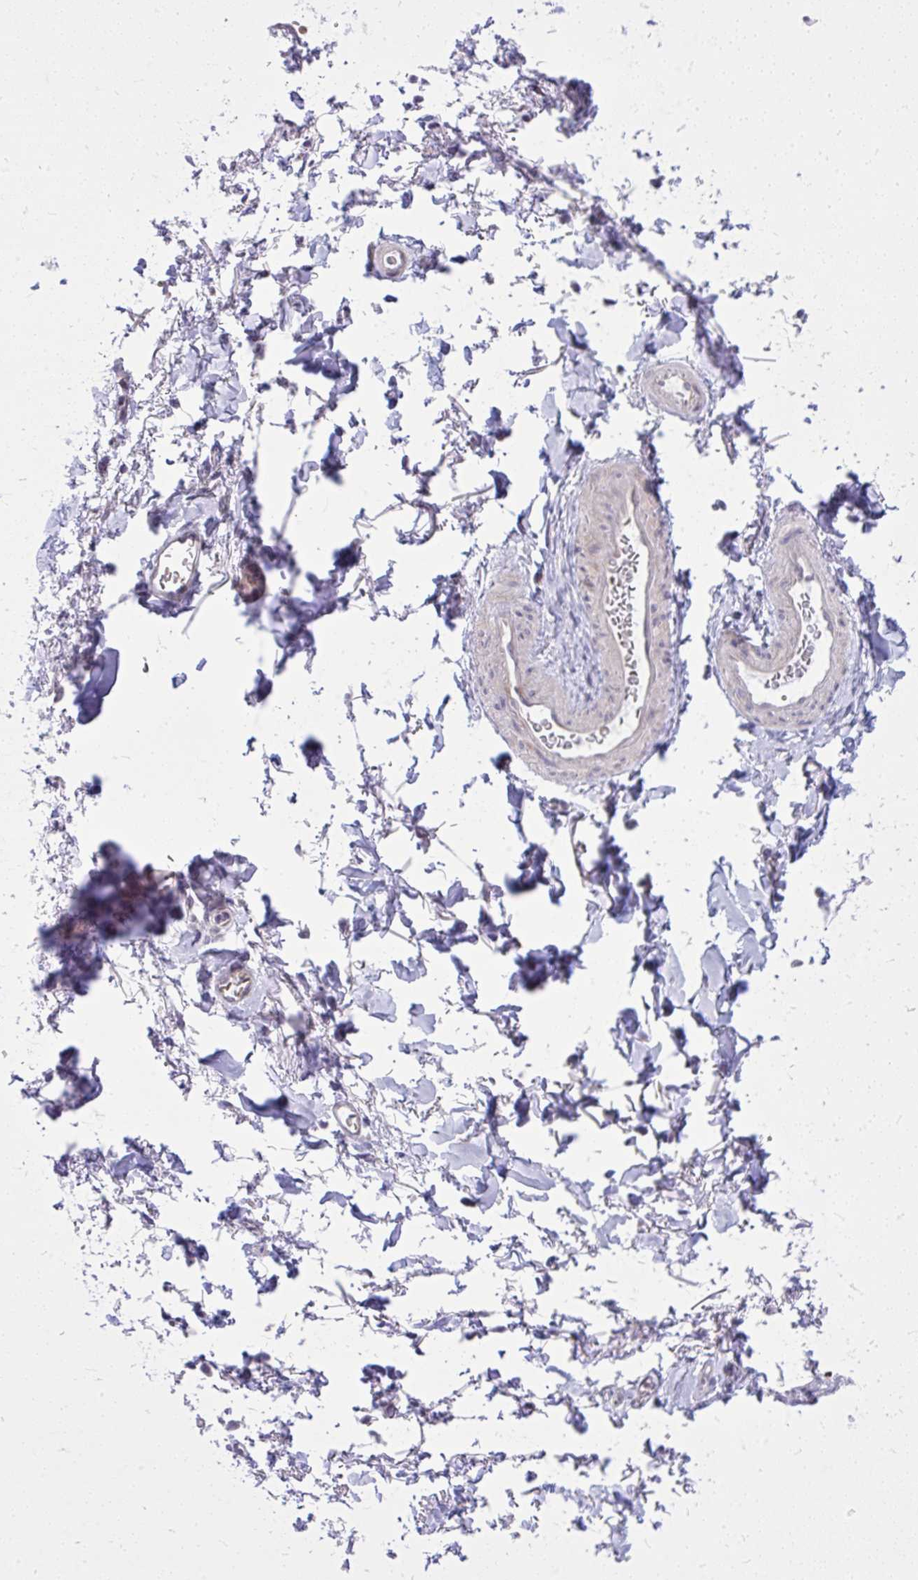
{"staining": {"intensity": "negative", "quantity": "none", "location": "none"}, "tissue": "adipose tissue", "cell_type": "Adipocytes", "image_type": "normal", "snomed": [{"axis": "morphology", "description": "Normal tissue, NOS"}, {"axis": "topography", "description": "Vulva"}, {"axis": "topography", "description": "Peripheral nerve tissue"}], "caption": "High magnification brightfield microscopy of normal adipose tissue stained with DAB (3,3'-diaminobenzidine) (brown) and counterstained with hematoxylin (blue): adipocytes show no significant staining. (Stains: DAB (3,3'-diaminobenzidine) IHC with hematoxylin counter stain, Microscopy: brightfield microscopy at high magnification).", "gene": "DPY19L1", "patient": {"sex": "female", "age": 66}}